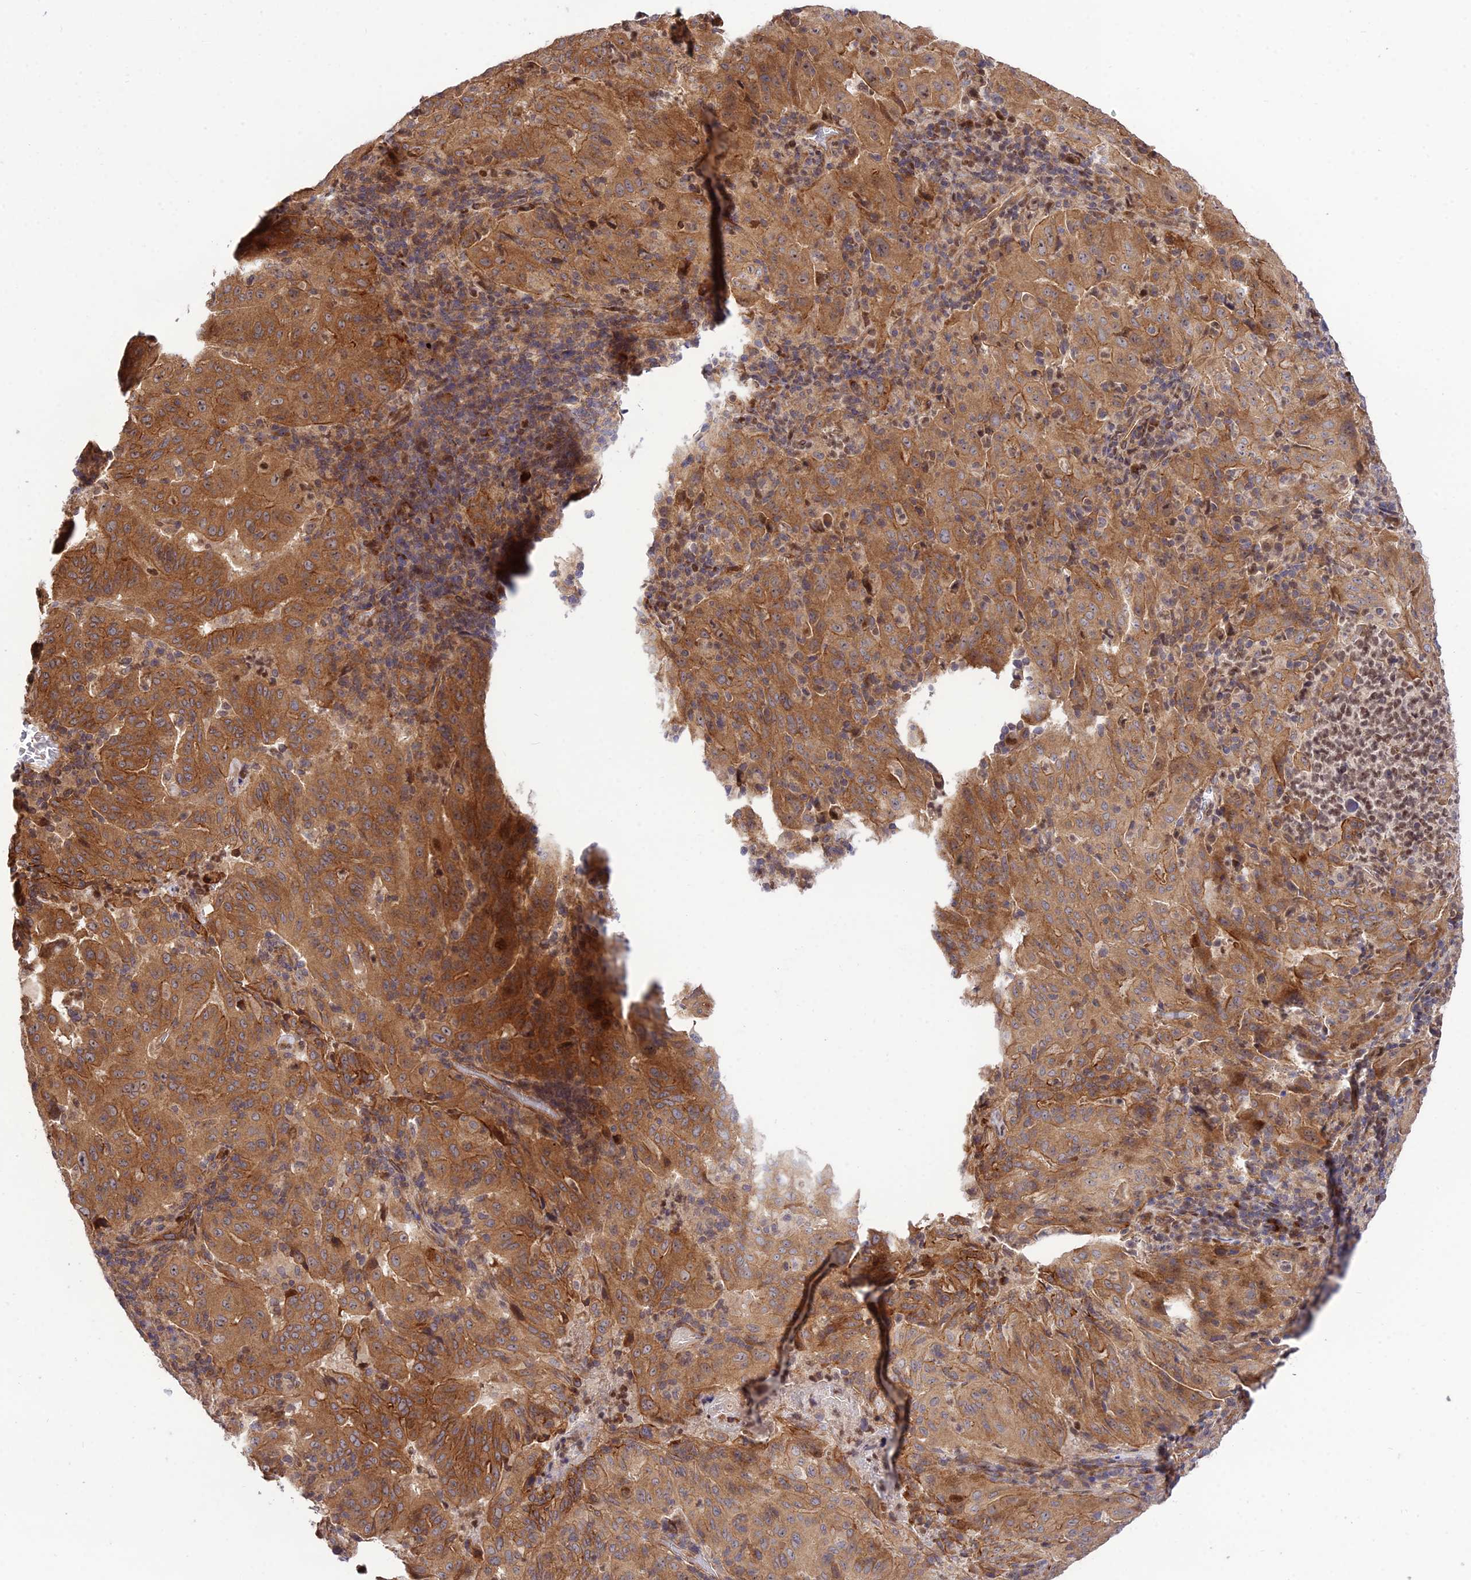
{"staining": {"intensity": "moderate", "quantity": ">75%", "location": "cytoplasmic/membranous"}, "tissue": "pancreatic cancer", "cell_type": "Tumor cells", "image_type": "cancer", "snomed": [{"axis": "morphology", "description": "Adenocarcinoma, NOS"}, {"axis": "topography", "description": "Pancreas"}], "caption": "High-power microscopy captured an IHC histopathology image of pancreatic cancer (adenocarcinoma), revealing moderate cytoplasmic/membranous positivity in approximately >75% of tumor cells.", "gene": "SMG6", "patient": {"sex": "male", "age": 63}}